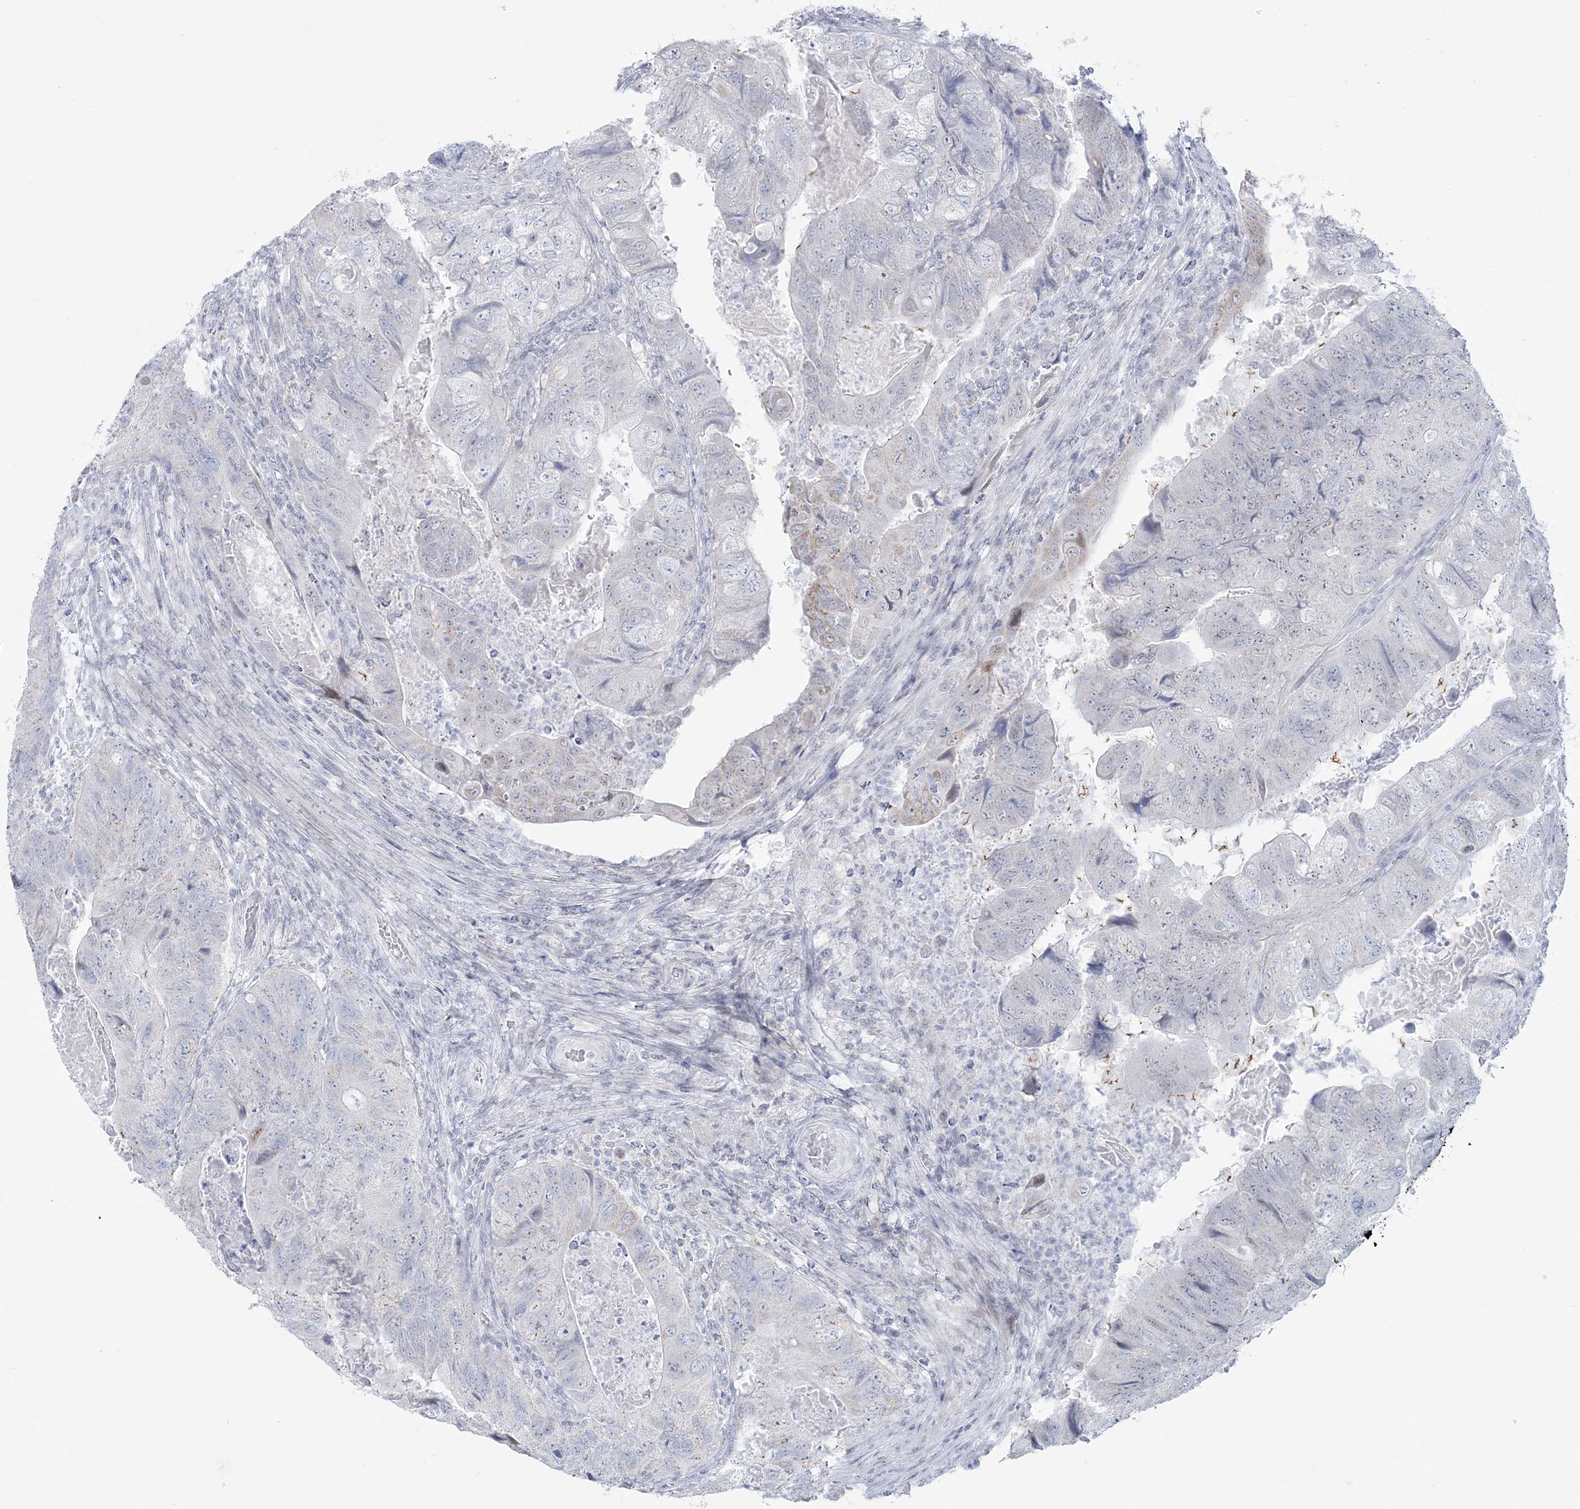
{"staining": {"intensity": "negative", "quantity": "none", "location": "none"}, "tissue": "colorectal cancer", "cell_type": "Tumor cells", "image_type": "cancer", "snomed": [{"axis": "morphology", "description": "Adenocarcinoma, NOS"}, {"axis": "topography", "description": "Rectum"}], "caption": "DAB (3,3'-diaminobenzidine) immunohistochemical staining of human colorectal adenocarcinoma demonstrates no significant expression in tumor cells.", "gene": "ZNF843", "patient": {"sex": "male", "age": 63}}